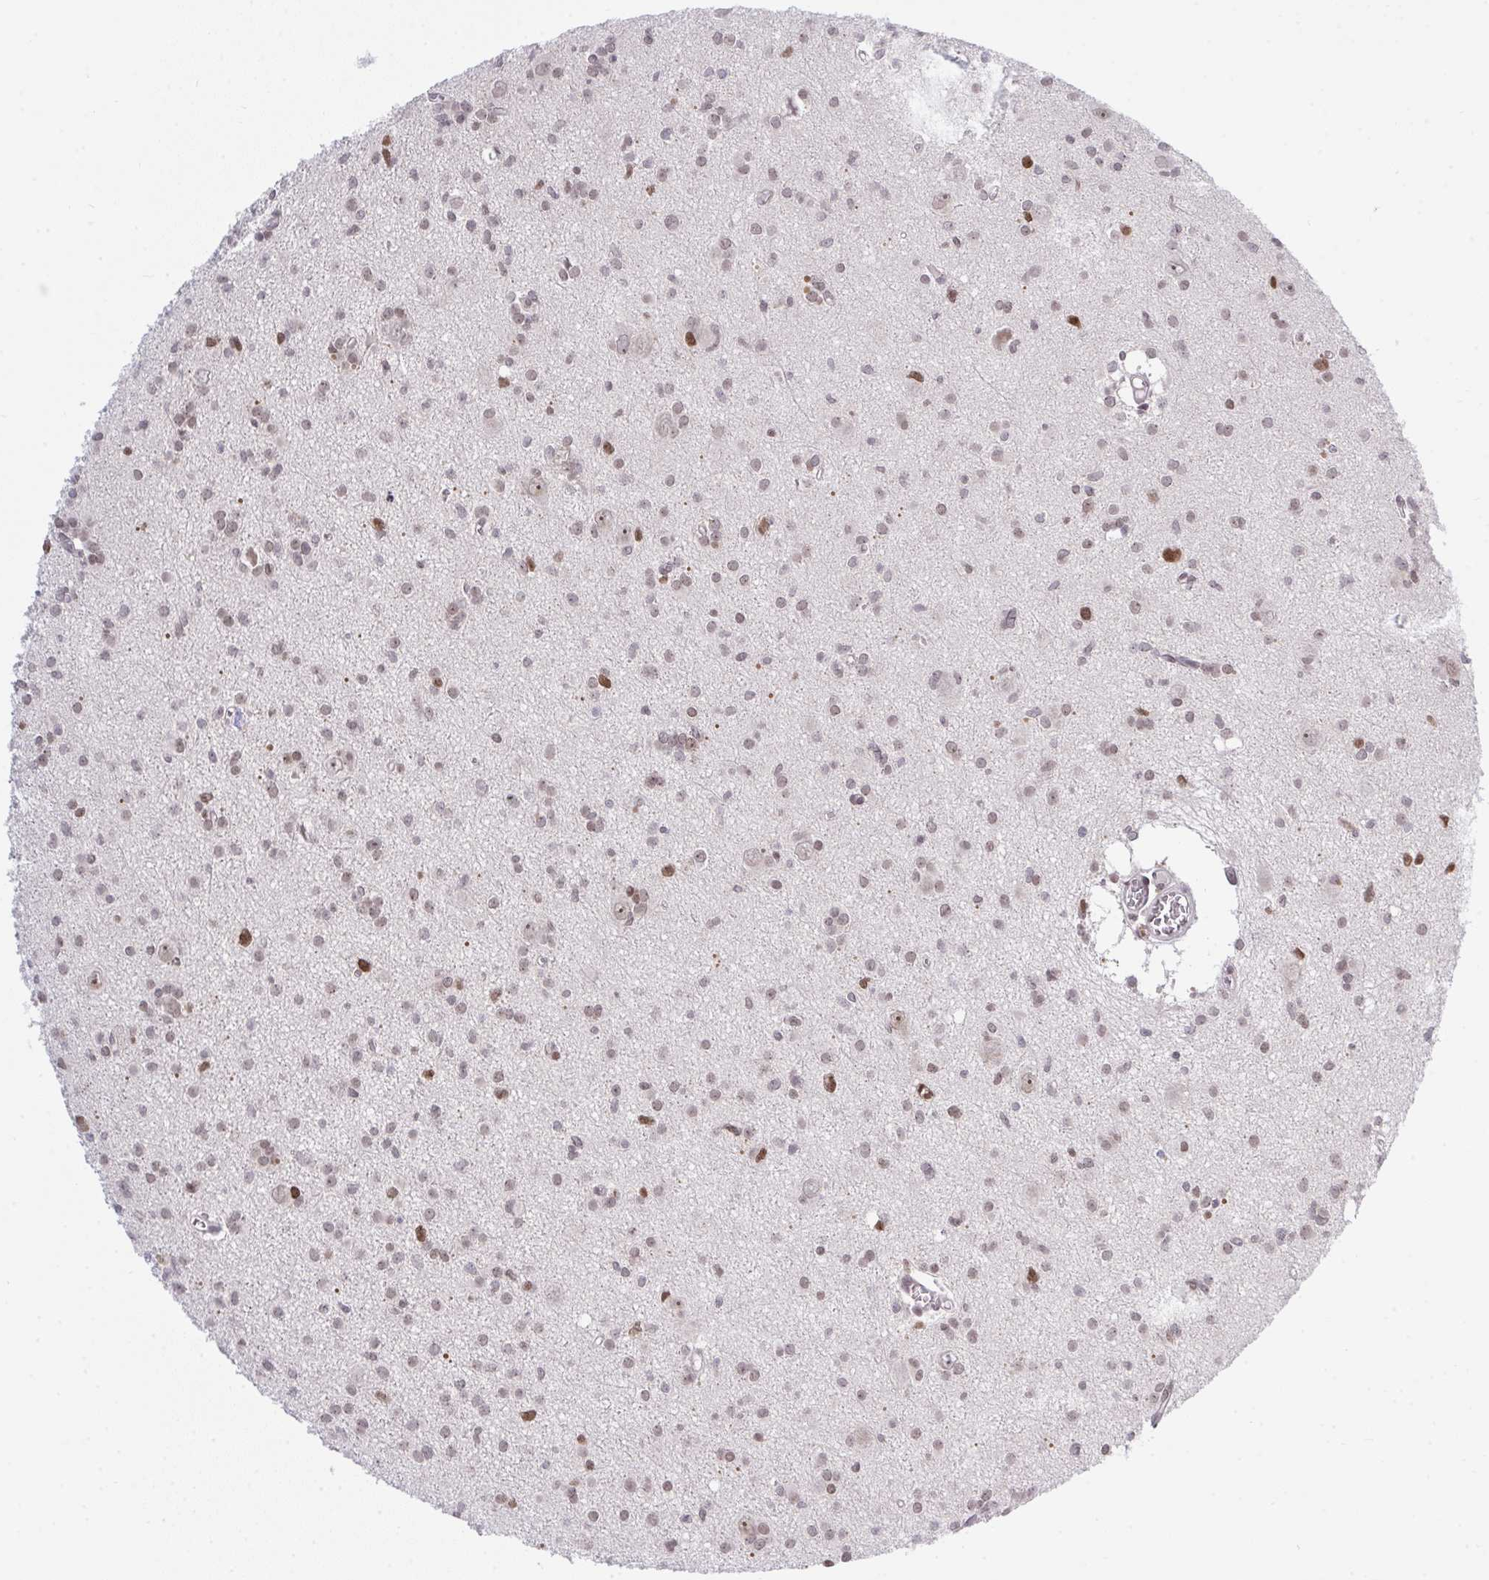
{"staining": {"intensity": "weak", "quantity": ">75%", "location": "nuclear"}, "tissue": "glioma", "cell_type": "Tumor cells", "image_type": "cancer", "snomed": [{"axis": "morphology", "description": "Glioma, malignant, High grade"}, {"axis": "topography", "description": "Brain"}], "caption": "Immunohistochemical staining of high-grade glioma (malignant) displays low levels of weak nuclear protein expression in about >75% of tumor cells. (DAB IHC with brightfield microscopy, high magnification).", "gene": "RFC4", "patient": {"sex": "male", "age": 23}}